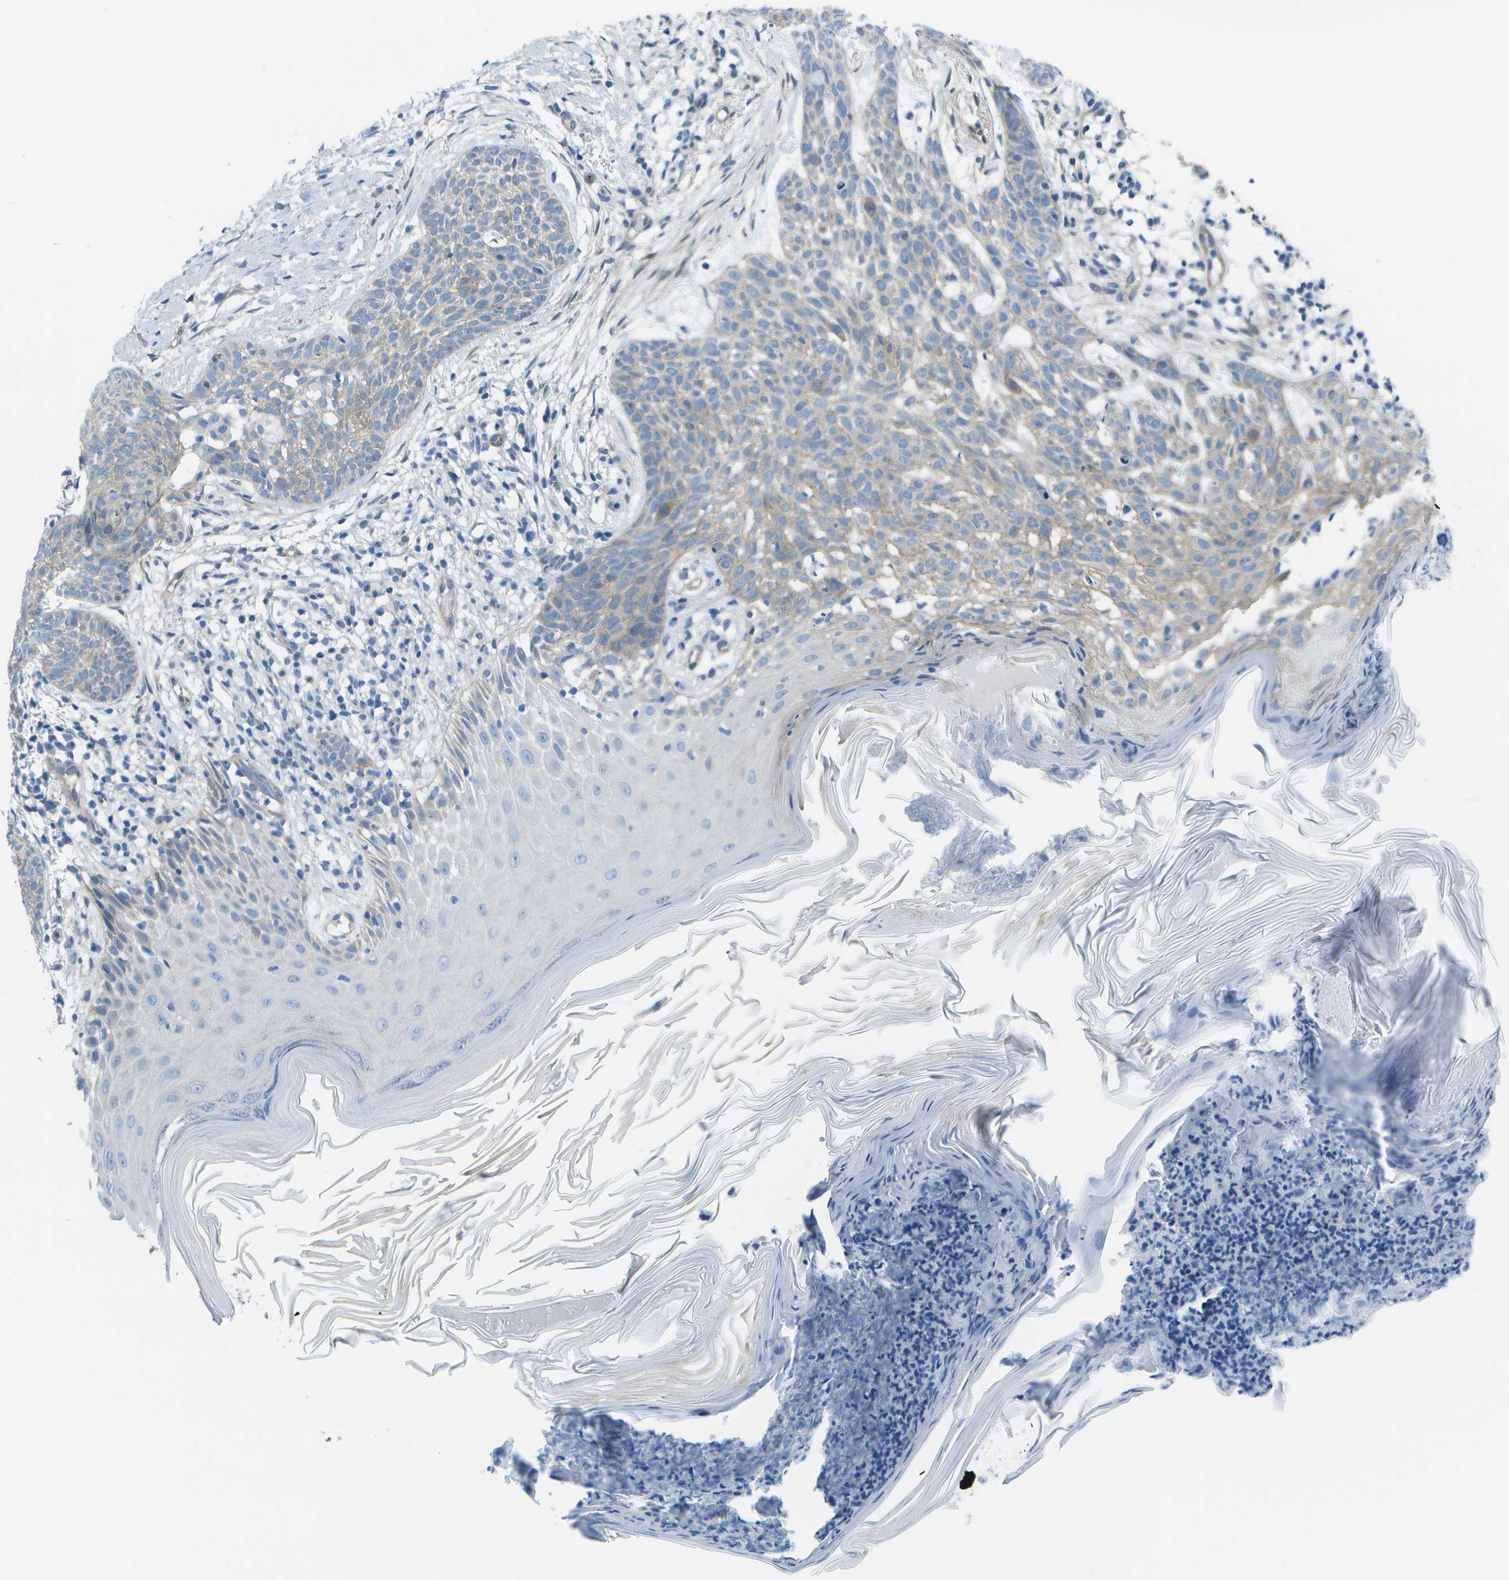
{"staining": {"intensity": "weak", "quantity": "25%-75%", "location": "cytoplasmic/membranous"}, "tissue": "skin cancer", "cell_type": "Tumor cells", "image_type": "cancer", "snomed": [{"axis": "morphology", "description": "Basal cell carcinoma"}, {"axis": "topography", "description": "Skin"}], "caption": "High-magnification brightfield microscopy of skin cancer stained with DAB (3,3'-diaminobenzidine) (brown) and counterstained with hematoxylin (blue). tumor cells exhibit weak cytoplasmic/membranous expression is present in approximately25%-75% of cells.", "gene": "SORBS3", "patient": {"sex": "female", "age": 59}}